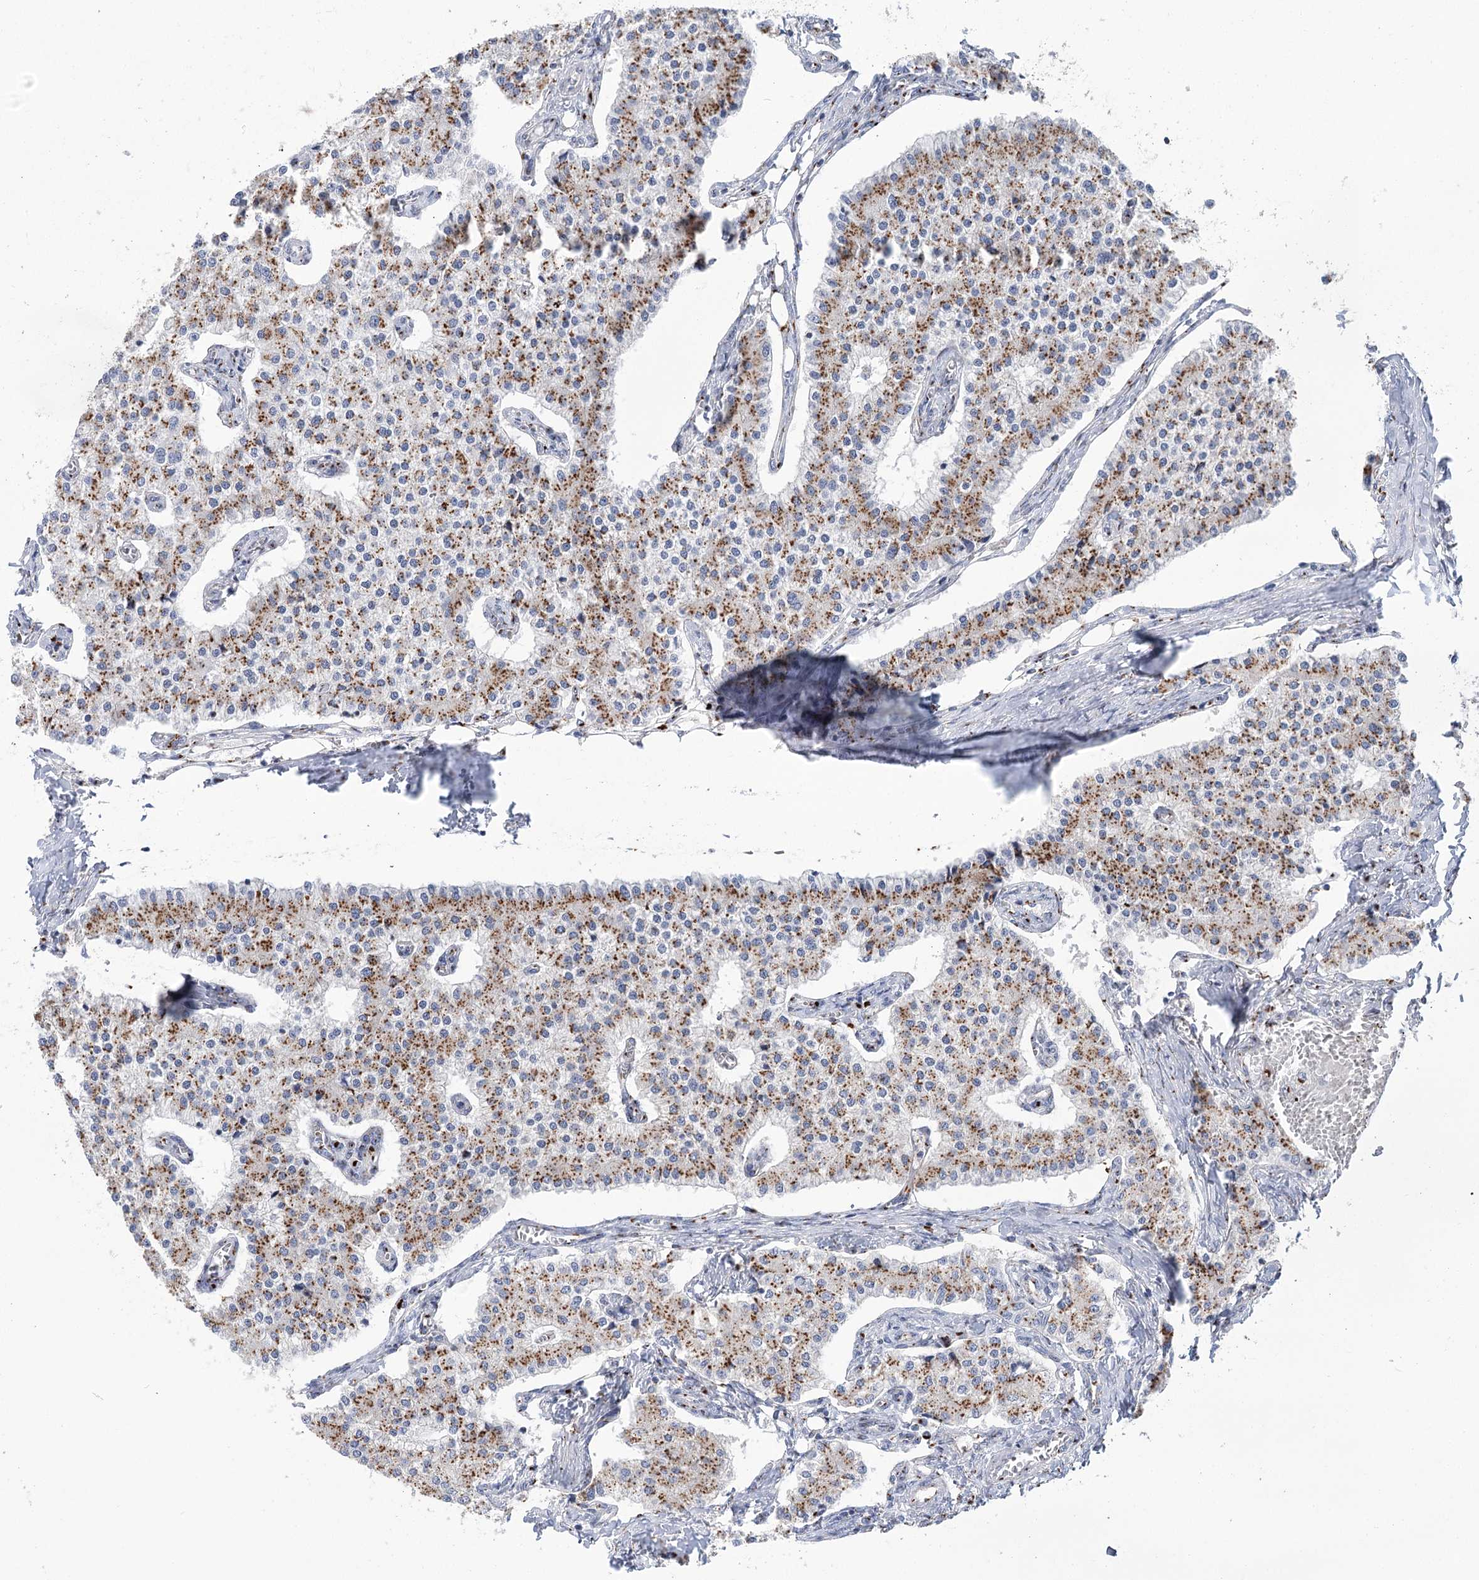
{"staining": {"intensity": "moderate", "quantity": ">75%", "location": "cytoplasmic/membranous"}, "tissue": "carcinoid", "cell_type": "Tumor cells", "image_type": "cancer", "snomed": [{"axis": "morphology", "description": "Carcinoid, malignant, NOS"}, {"axis": "topography", "description": "Colon"}], "caption": "IHC photomicrograph of neoplastic tissue: human malignant carcinoid stained using IHC shows medium levels of moderate protein expression localized specifically in the cytoplasmic/membranous of tumor cells, appearing as a cytoplasmic/membranous brown color.", "gene": "TMEM165", "patient": {"sex": "female", "age": 52}}